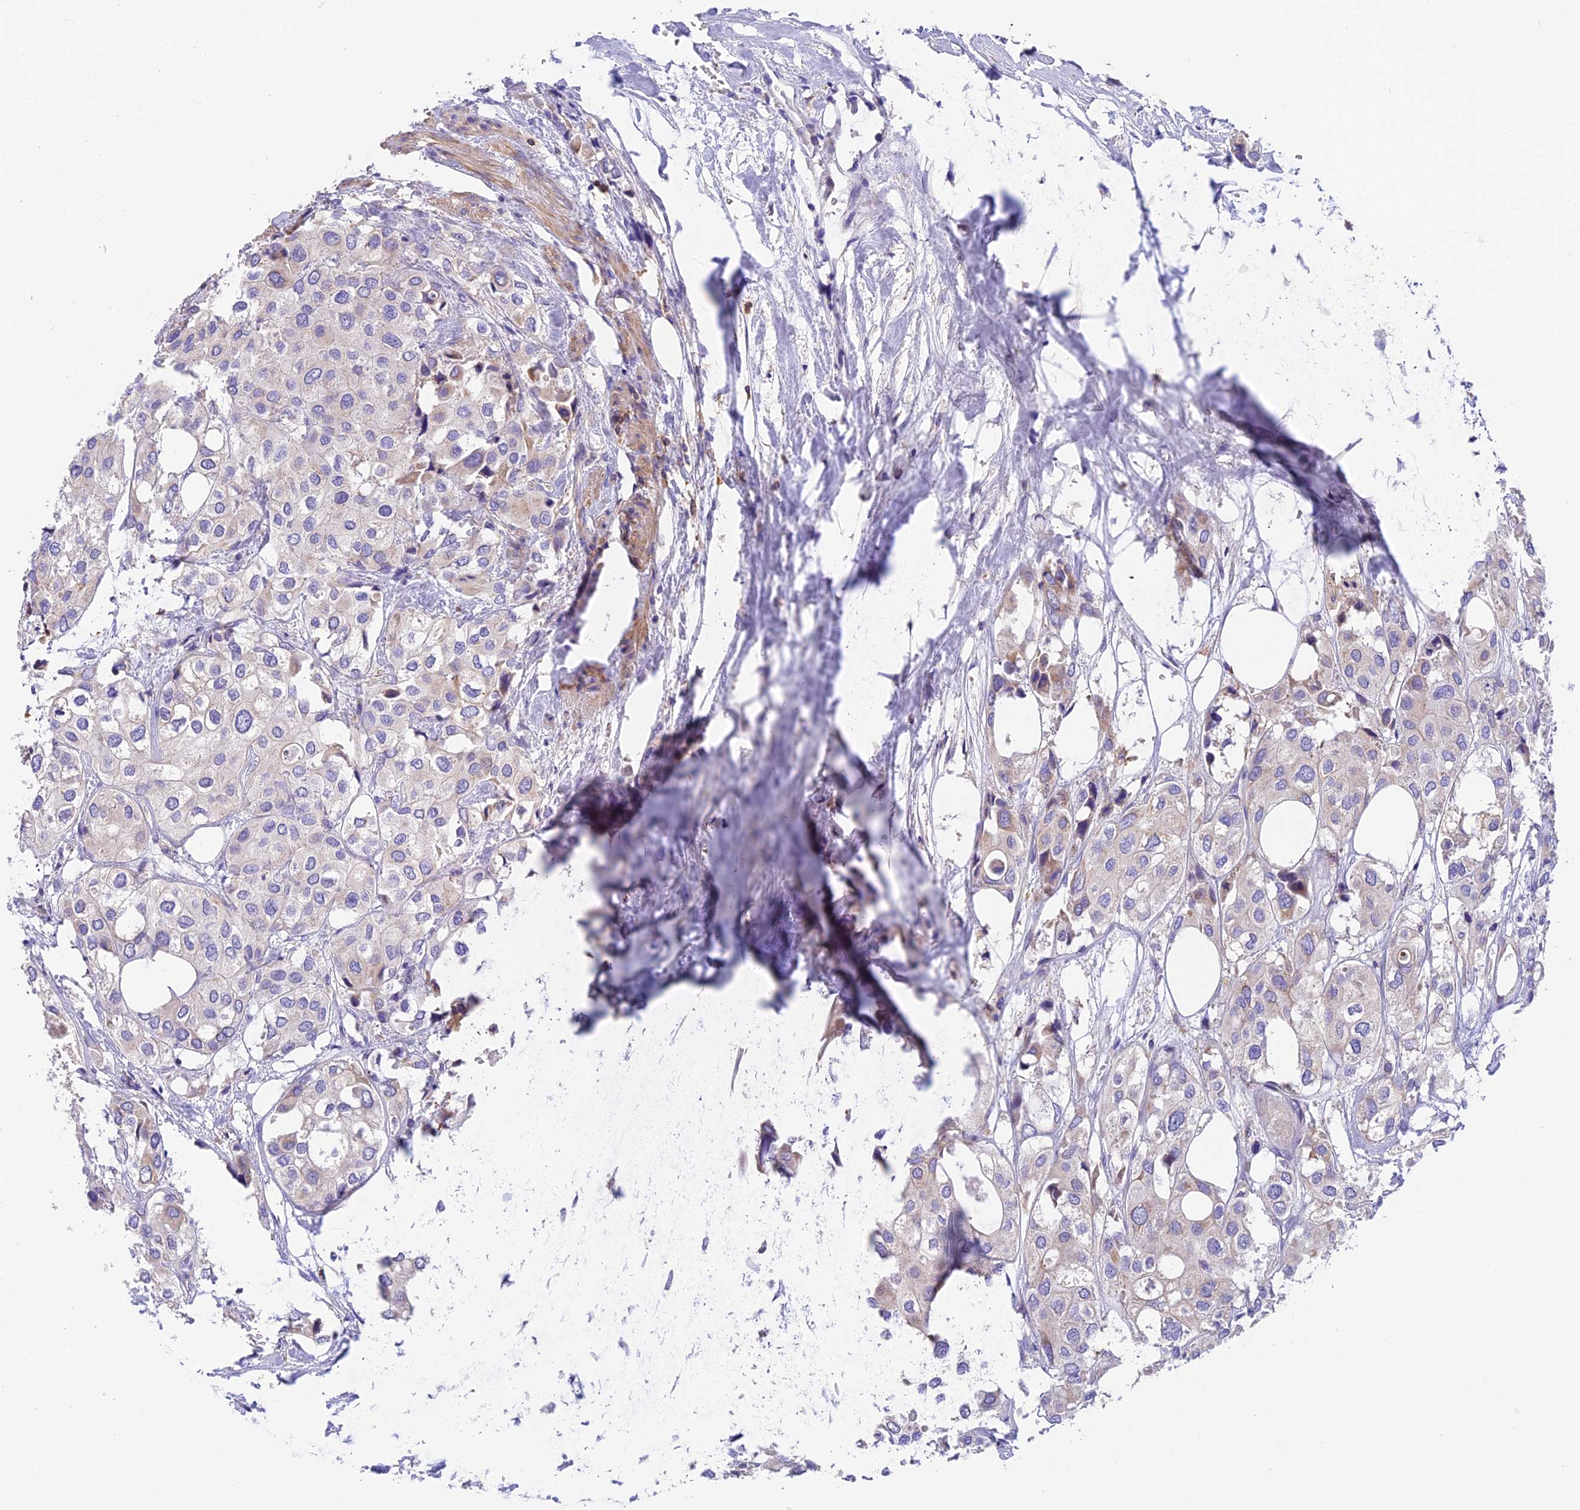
{"staining": {"intensity": "negative", "quantity": "none", "location": "none"}, "tissue": "urothelial cancer", "cell_type": "Tumor cells", "image_type": "cancer", "snomed": [{"axis": "morphology", "description": "Urothelial carcinoma, High grade"}, {"axis": "topography", "description": "Urinary bladder"}], "caption": "This is an immunohistochemistry (IHC) histopathology image of human urothelial cancer. There is no staining in tumor cells.", "gene": "LPXN", "patient": {"sex": "male", "age": 64}}